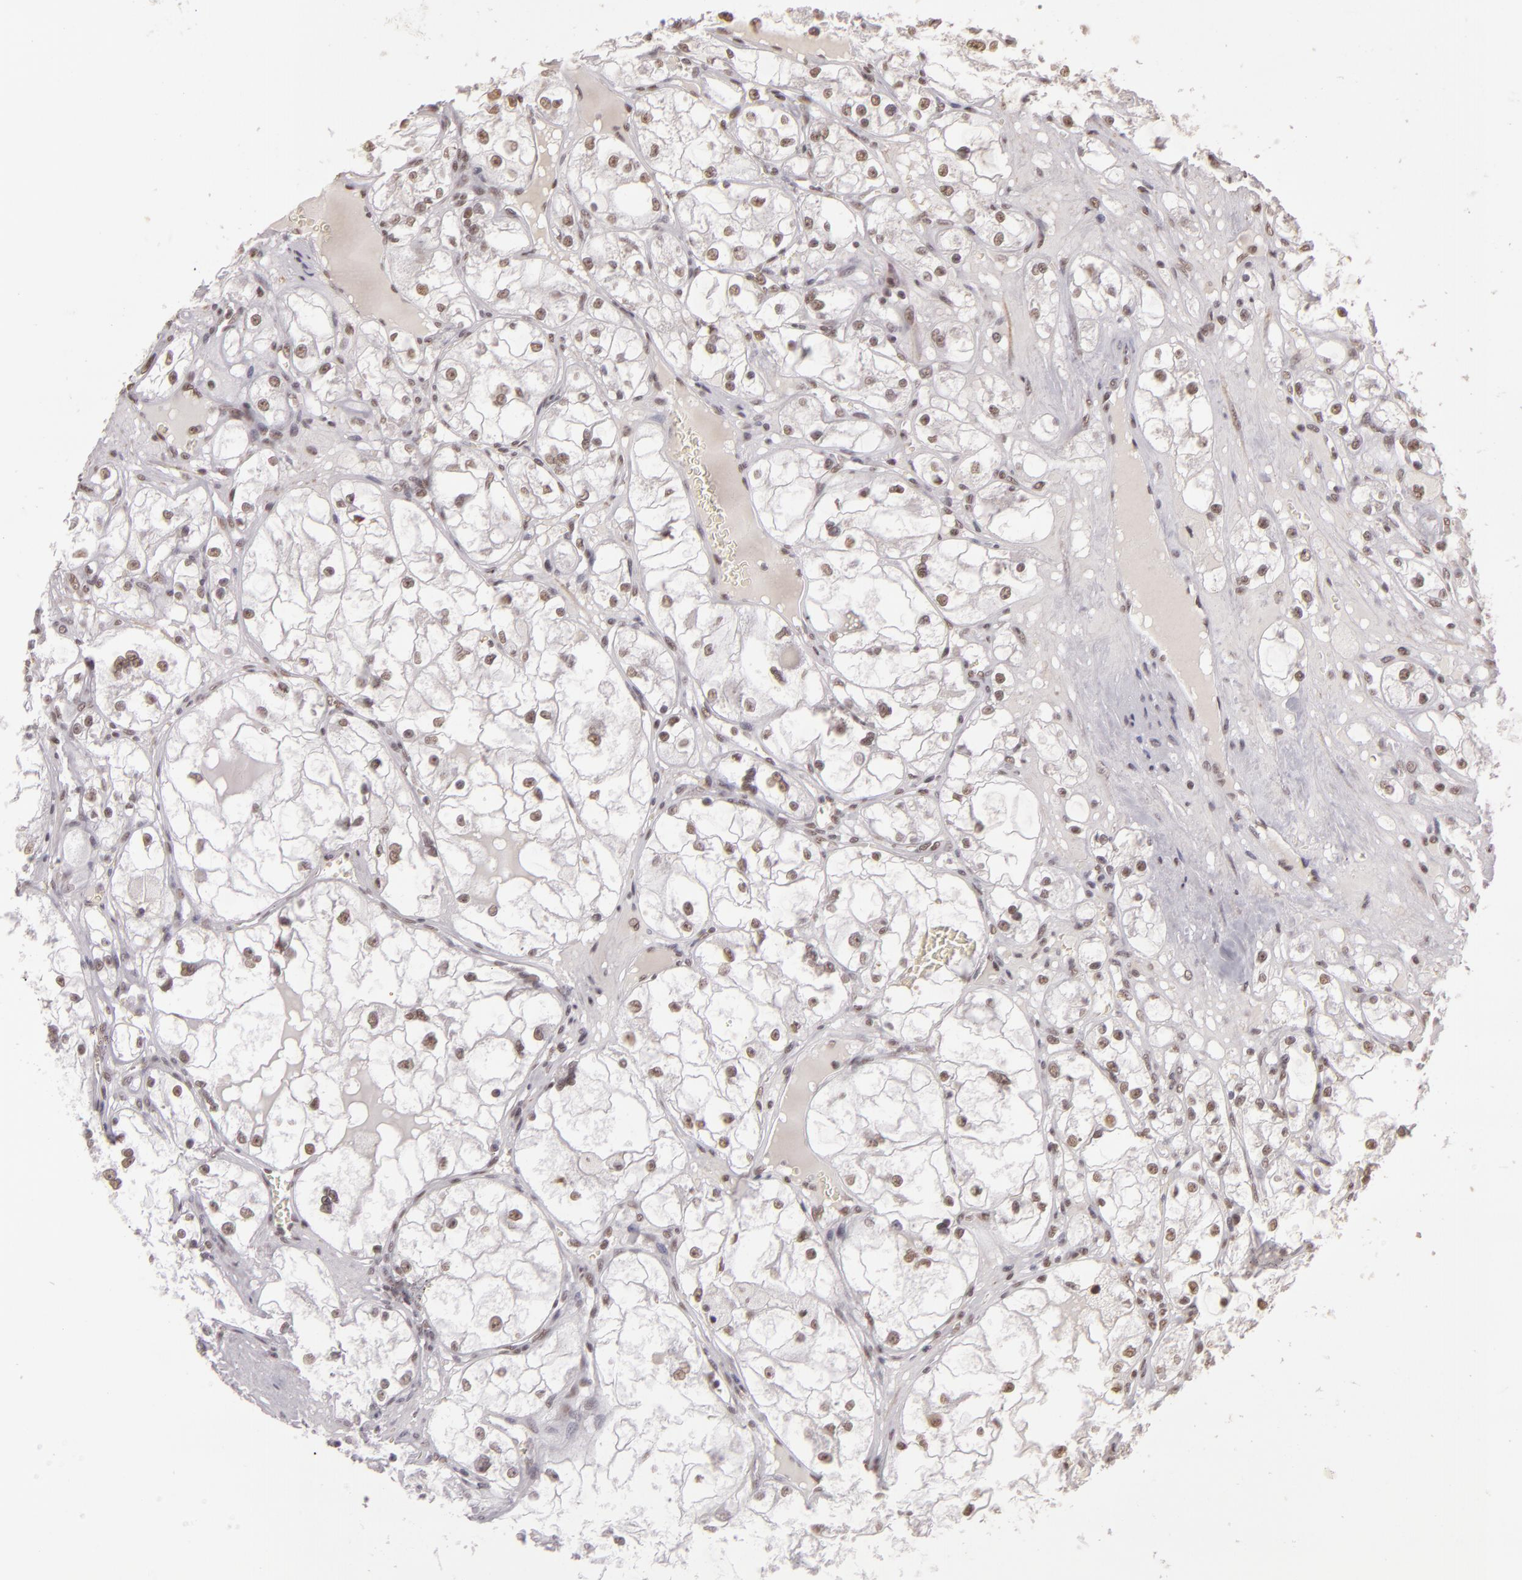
{"staining": {"intensity": "weak", "quantity": "25%-75%", "location": "nuclear"}, "tissue": "renal cancer", "cell_type": "Tumor cells", "image_type": "cancer", "snomed": [{"axis": "morphology", "description": "Adenocarcinoma, NOS"}, {"axis": "topography", "description": "Kidney"}], "caption": "This micrograph demonstrates immunohistochemistry (IHC) staining of human adenocarcinoma (renal), with low weak nuclear positivity in approximately 25%-75% of tumor cells.", "gene": "INTS6", "patient": {"sex": "male", "age": 61}}